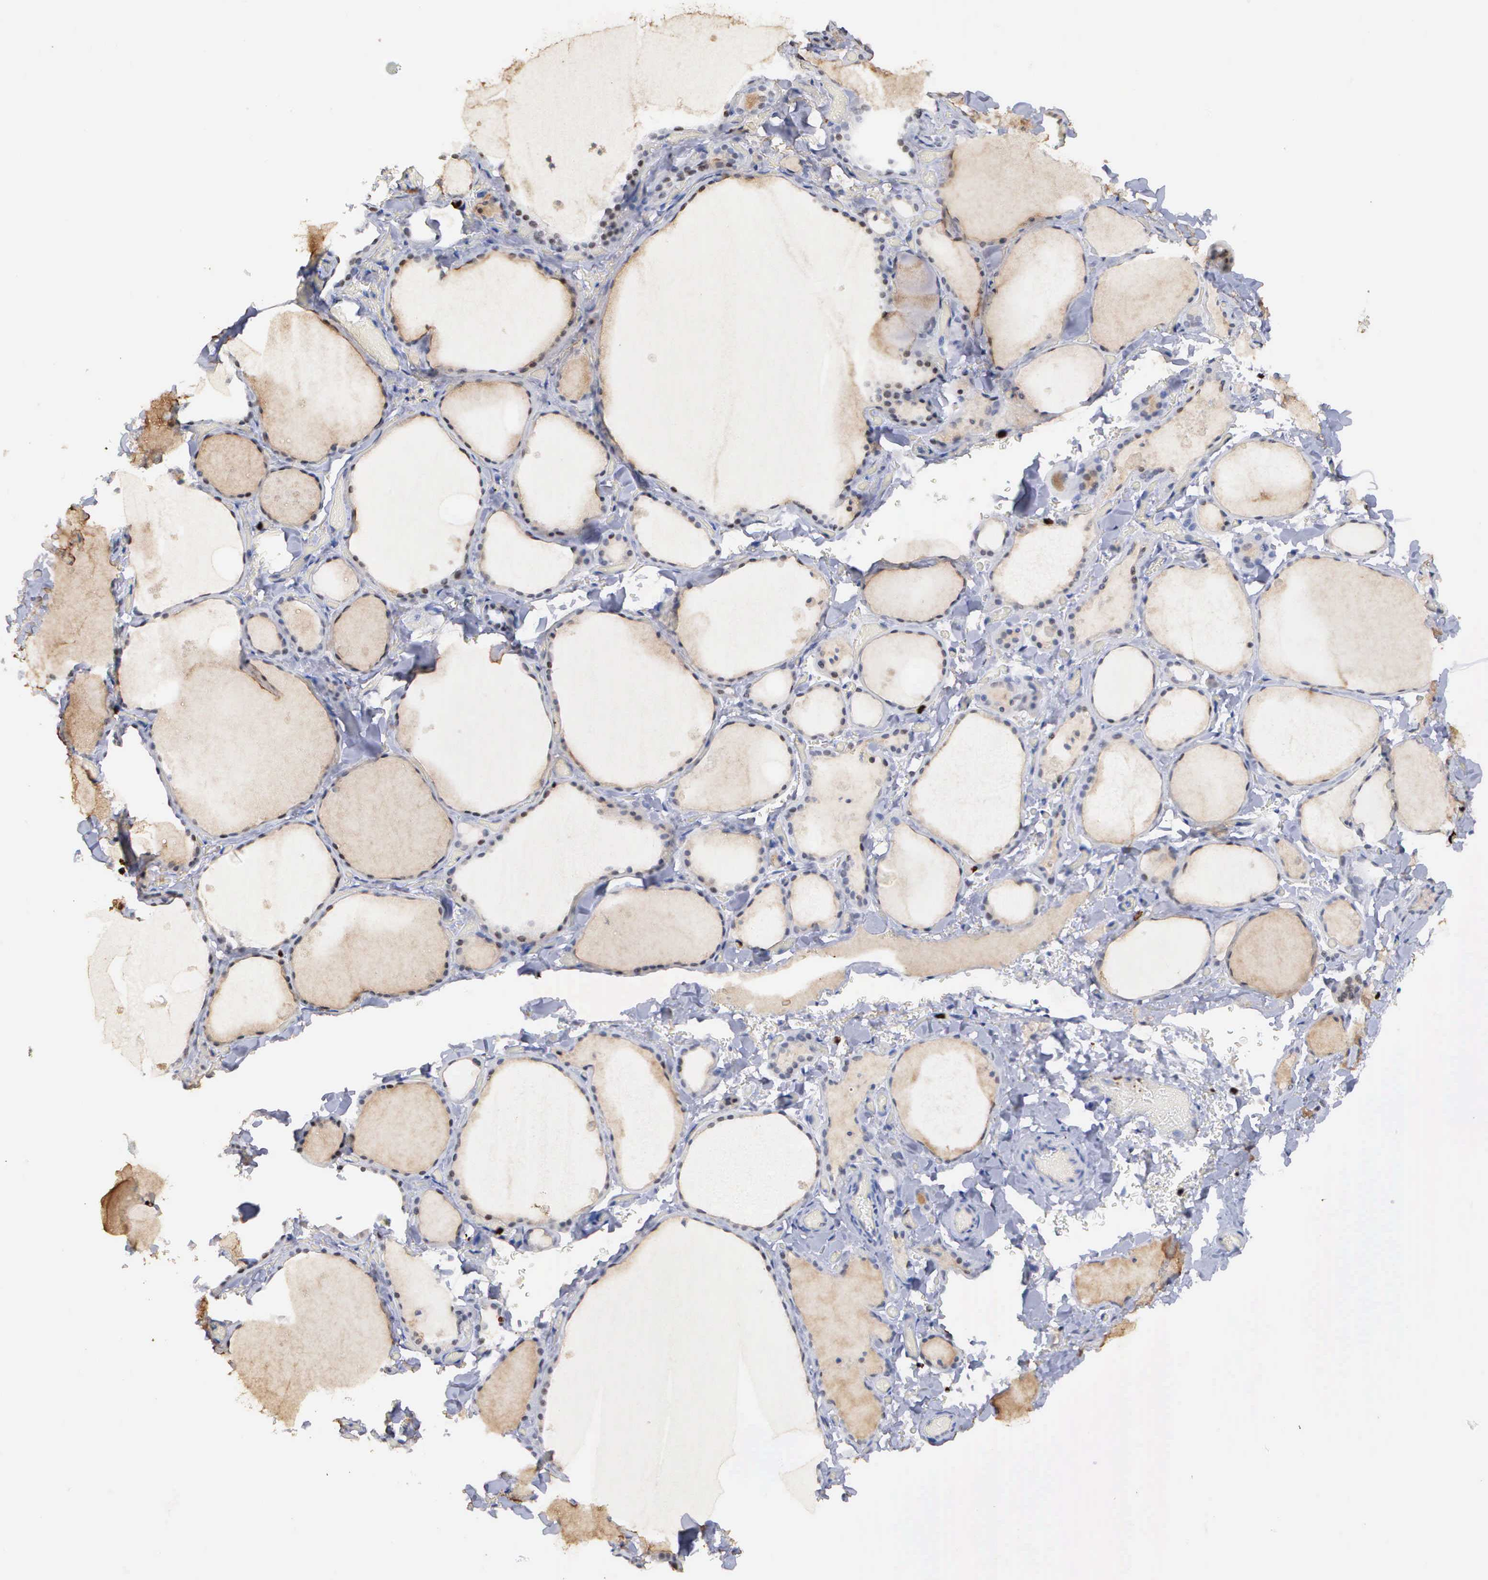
{"staining": {"intensity": "weak", "quantity": "<25%", "location": "cytoplasmic/membranous"}, "tissue": "thyroid gland", "cell_type": "Glandular cells", "image_type": "normal", "snomed": [{"axis": "morphology", "description": "Normal tissue, NOS"}, {"axis": "topography", "description": "Thyroid gland"}], "caption": "IHC of normal human thyroid gland reveals no positivity in glandular cells. (DAB immunohistochemistry, high magnification).", "gene": "SPIN3", "patient": {"sex": "male", "age": 34}}